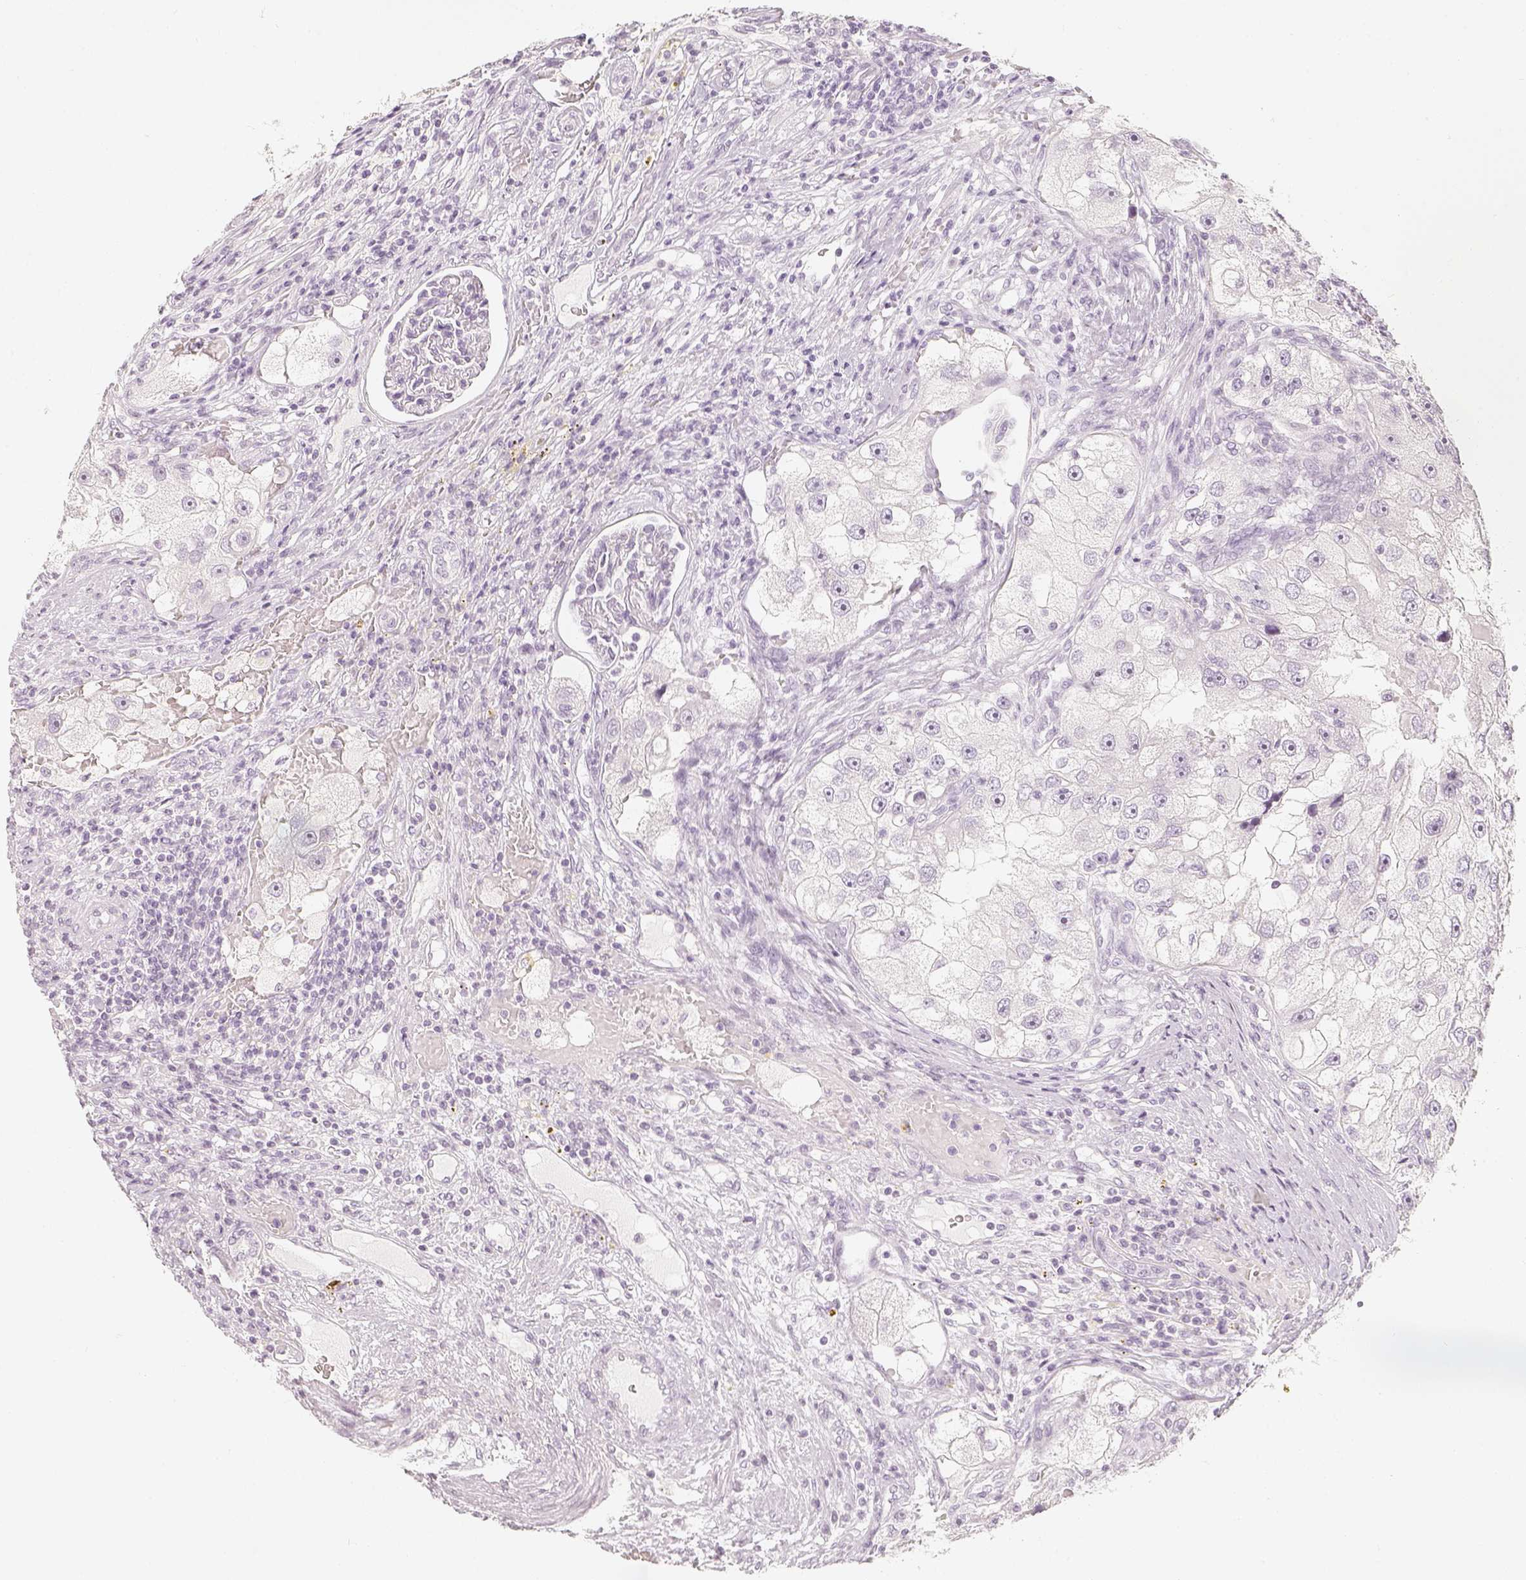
{"staining": {"intensity": "negative", "quantity": "none", "location": "none"}, "tissue": "renal cancer", "cell_type": "Tumor cells", "image_type": "cancer", "snomed": [{"axis": "morphology", "description": "Adenocarcinoma, NOS"}, {"axis": "topography", "description": "Kidney"}], "caption": "This histopathology image is of renal adenocarcinoma stained with immunohistochemistry to label a protein in brown with the nuclei are counter-stained blue. There is no positivity in tumor cells.", "gene": "SLC18A1", "patient": {"sex": "male", "age": 63}}